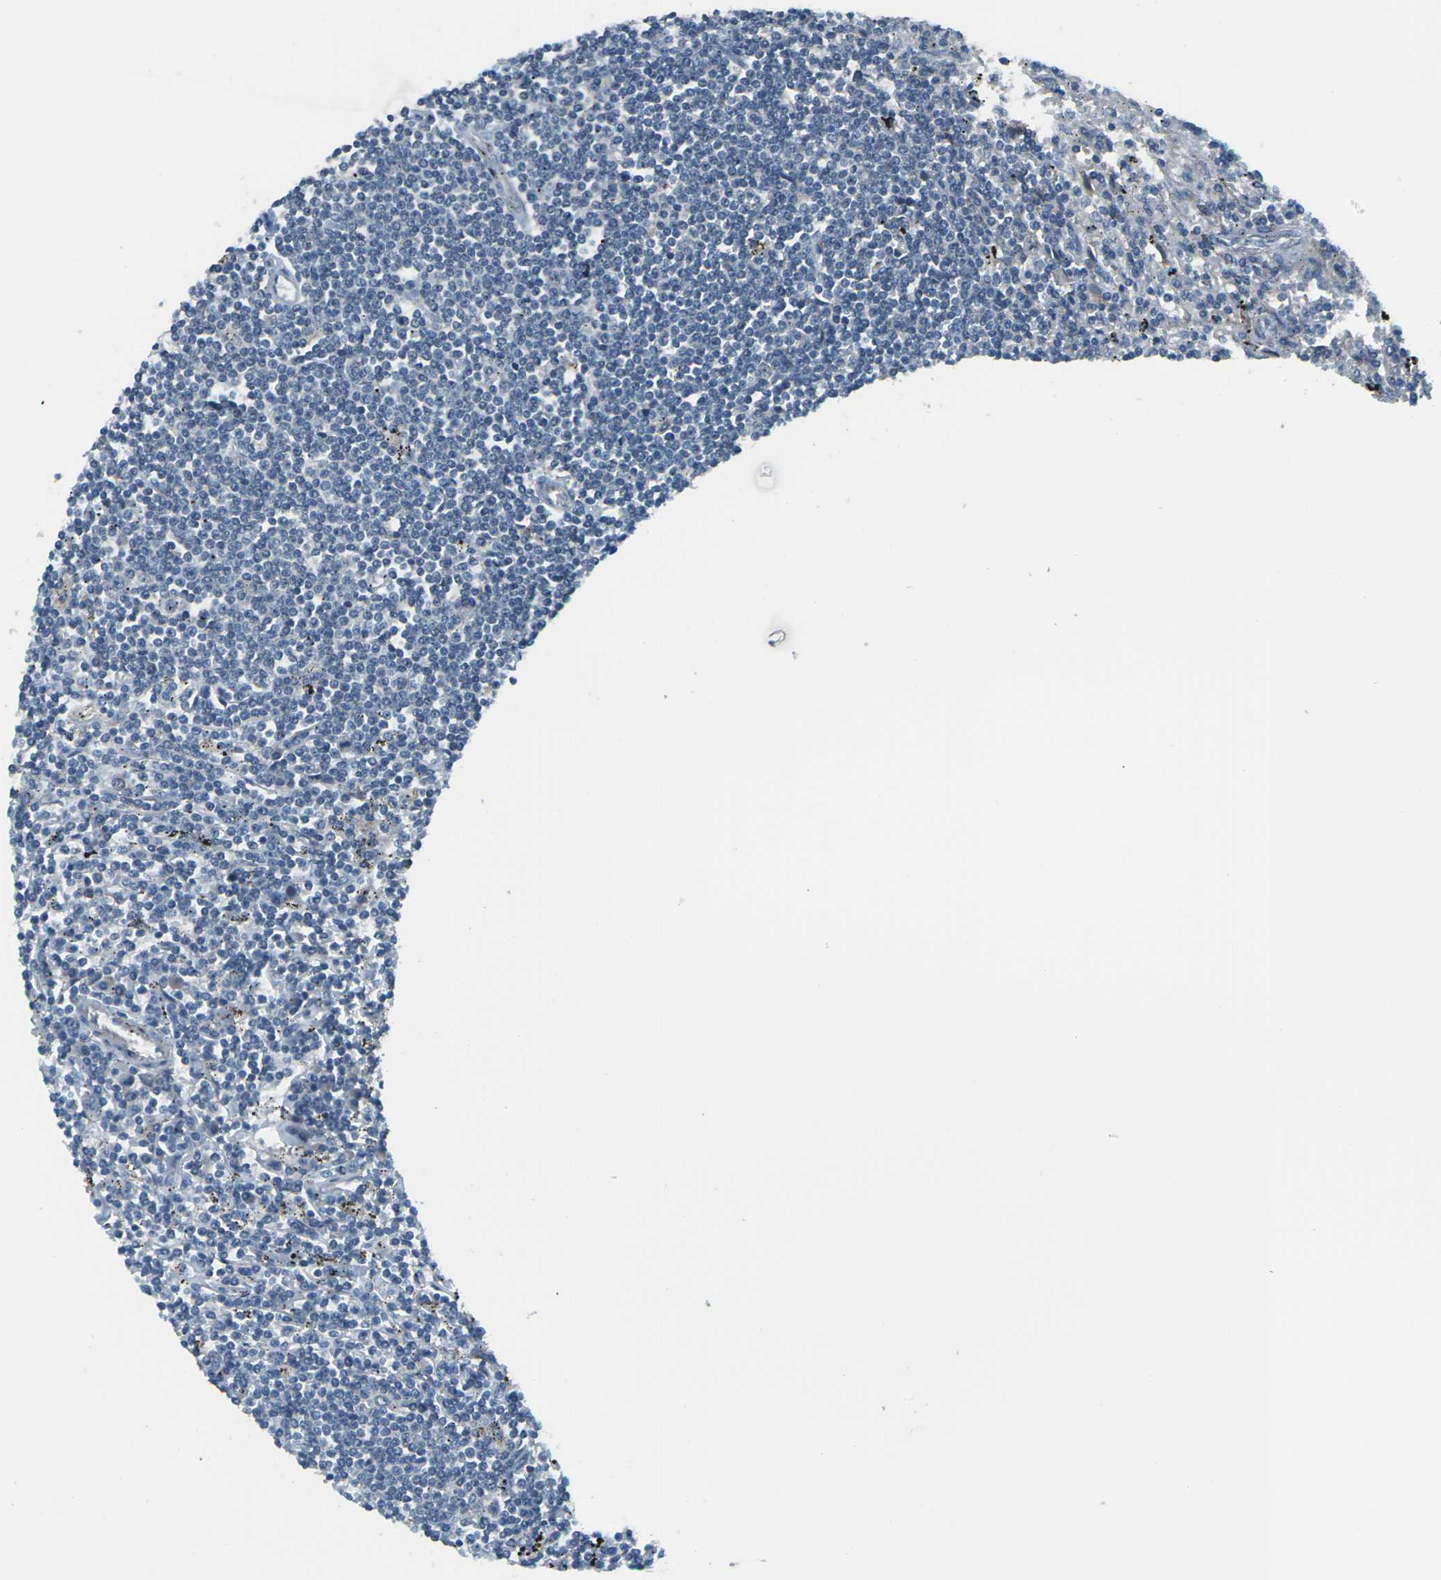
{"staining": {"intensity": "negative", "quantity": "none", "location": "none"}, "tissue": "lymphoma", "cell_type": "Tumor cells", "image_type": "cancer", "snomed": [{"axis": "morphology", "description": "Malignant lymphoma, non-Hodgkin's type, Low grade"}, {"axis": "topography", "description": "Spleen"}], "caption": "IHC of human lymphoma exhibits no expression in tumor cells.", "gene": "SLC13A3", "patient": {"sex": "male", "age": 76}}